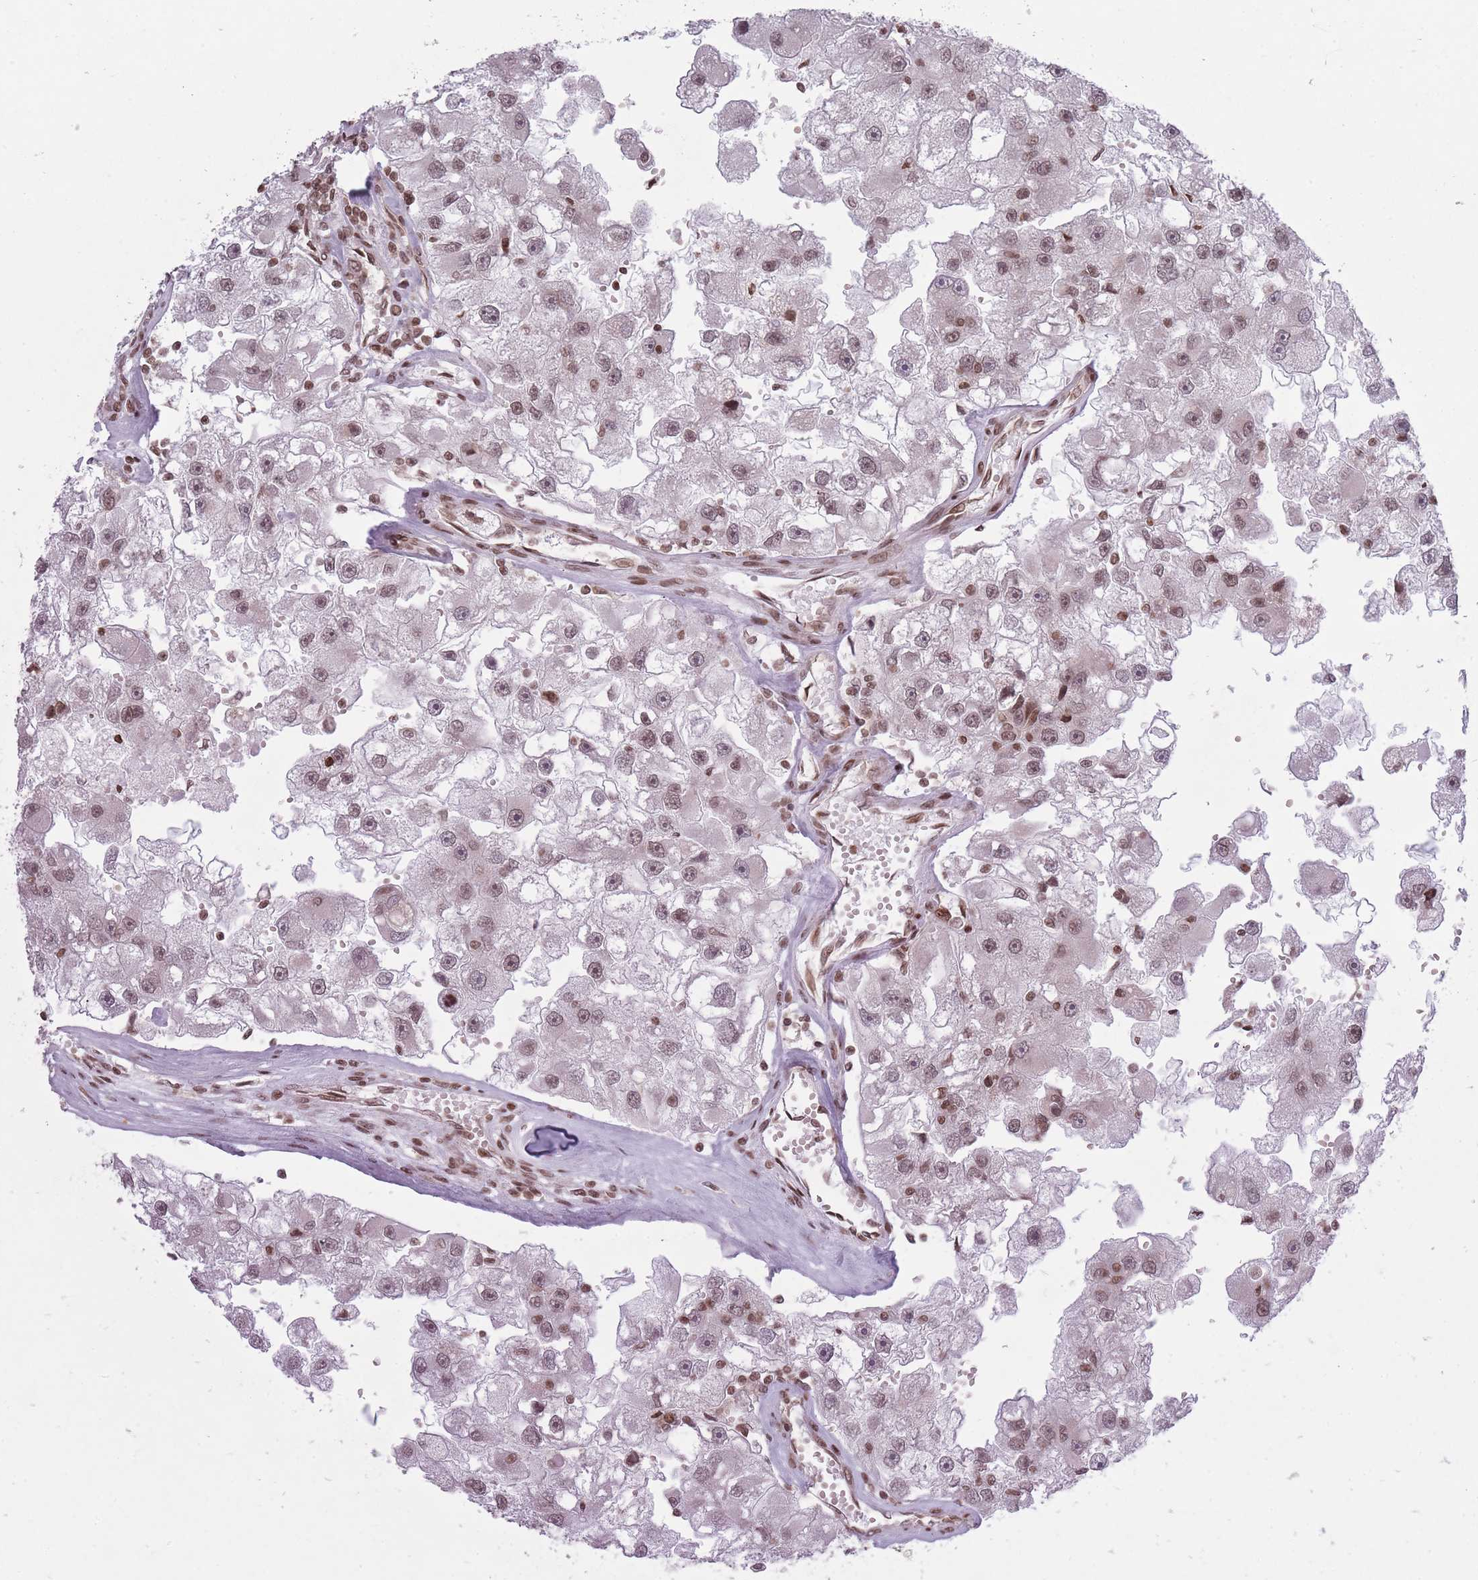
{"staining": {"intensity": "weak", "quantity": "25%-75%", "location": "nuclear"}, "tissue": "renal cancer", "cell_type": "Tumor cells", "image_type": "cancer", "snomed": [{"axis": "morphology", "description": "Adenocarcinoma, NOS"}, {"axis": "topography", "description": "Kidney"}], "caption": "An IHC image of neoplastic tissue is shown. Protein staining in brown highlights weak nuclear positivity in renal adenocarcinoma within tumor cells. (DAB (3,3'-diaminobenzidine) = brown stain, brightfield microscopy at high magnification).", "gene": "TMC6", "patient": {"sex": "male", "age": 63}}